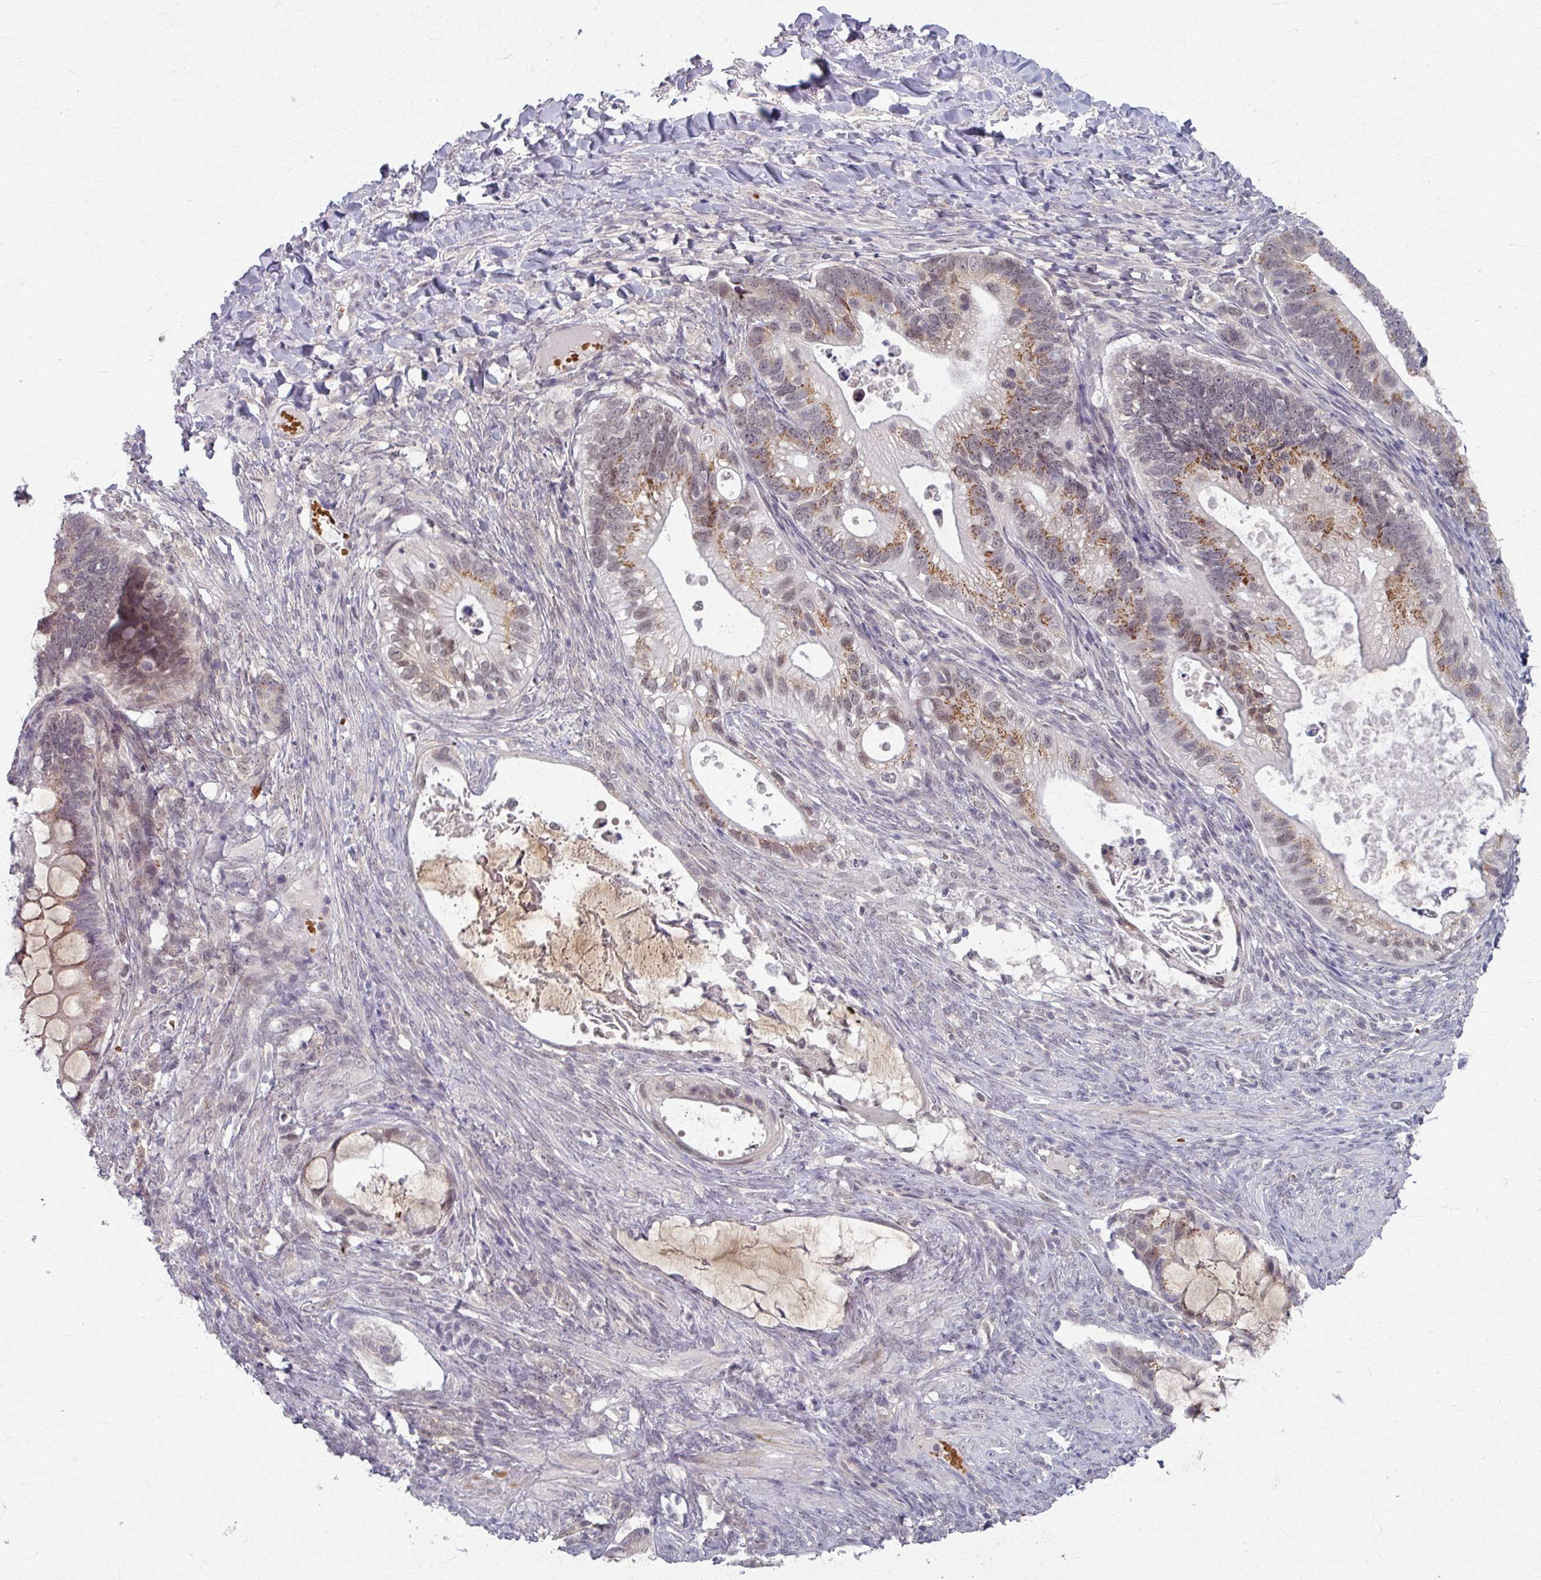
{"staining": {"intensity": "moderate", "quantity": "25%-75%", "location": "cytoplasmic/membranous"}, "tissue": "ovarian cancer", "cell_type": "Tumor cells", "image_type": "cancer", "snomed": [{"axis": "morphology", "description": "Cystadenocarcinoma, mucinous, NOS"}, {"axis": "topography", "description": "Ovary"}], "caption": "Immunohistochemical staining of mucinous cystadenocarcinoma (ovarian) displays medium levels of moderate cytoplasmic/membranous protein positivity in approximately 25%-75% of tumor cells. The protein is stained brown, and the nuclei are stained in blue (DAB (3,3'-diaminobenzidine) IHC with brightfield microscopy, high magnification).", "gene": "KMT5C", "patient": {"sex": "female", "age": 61}}